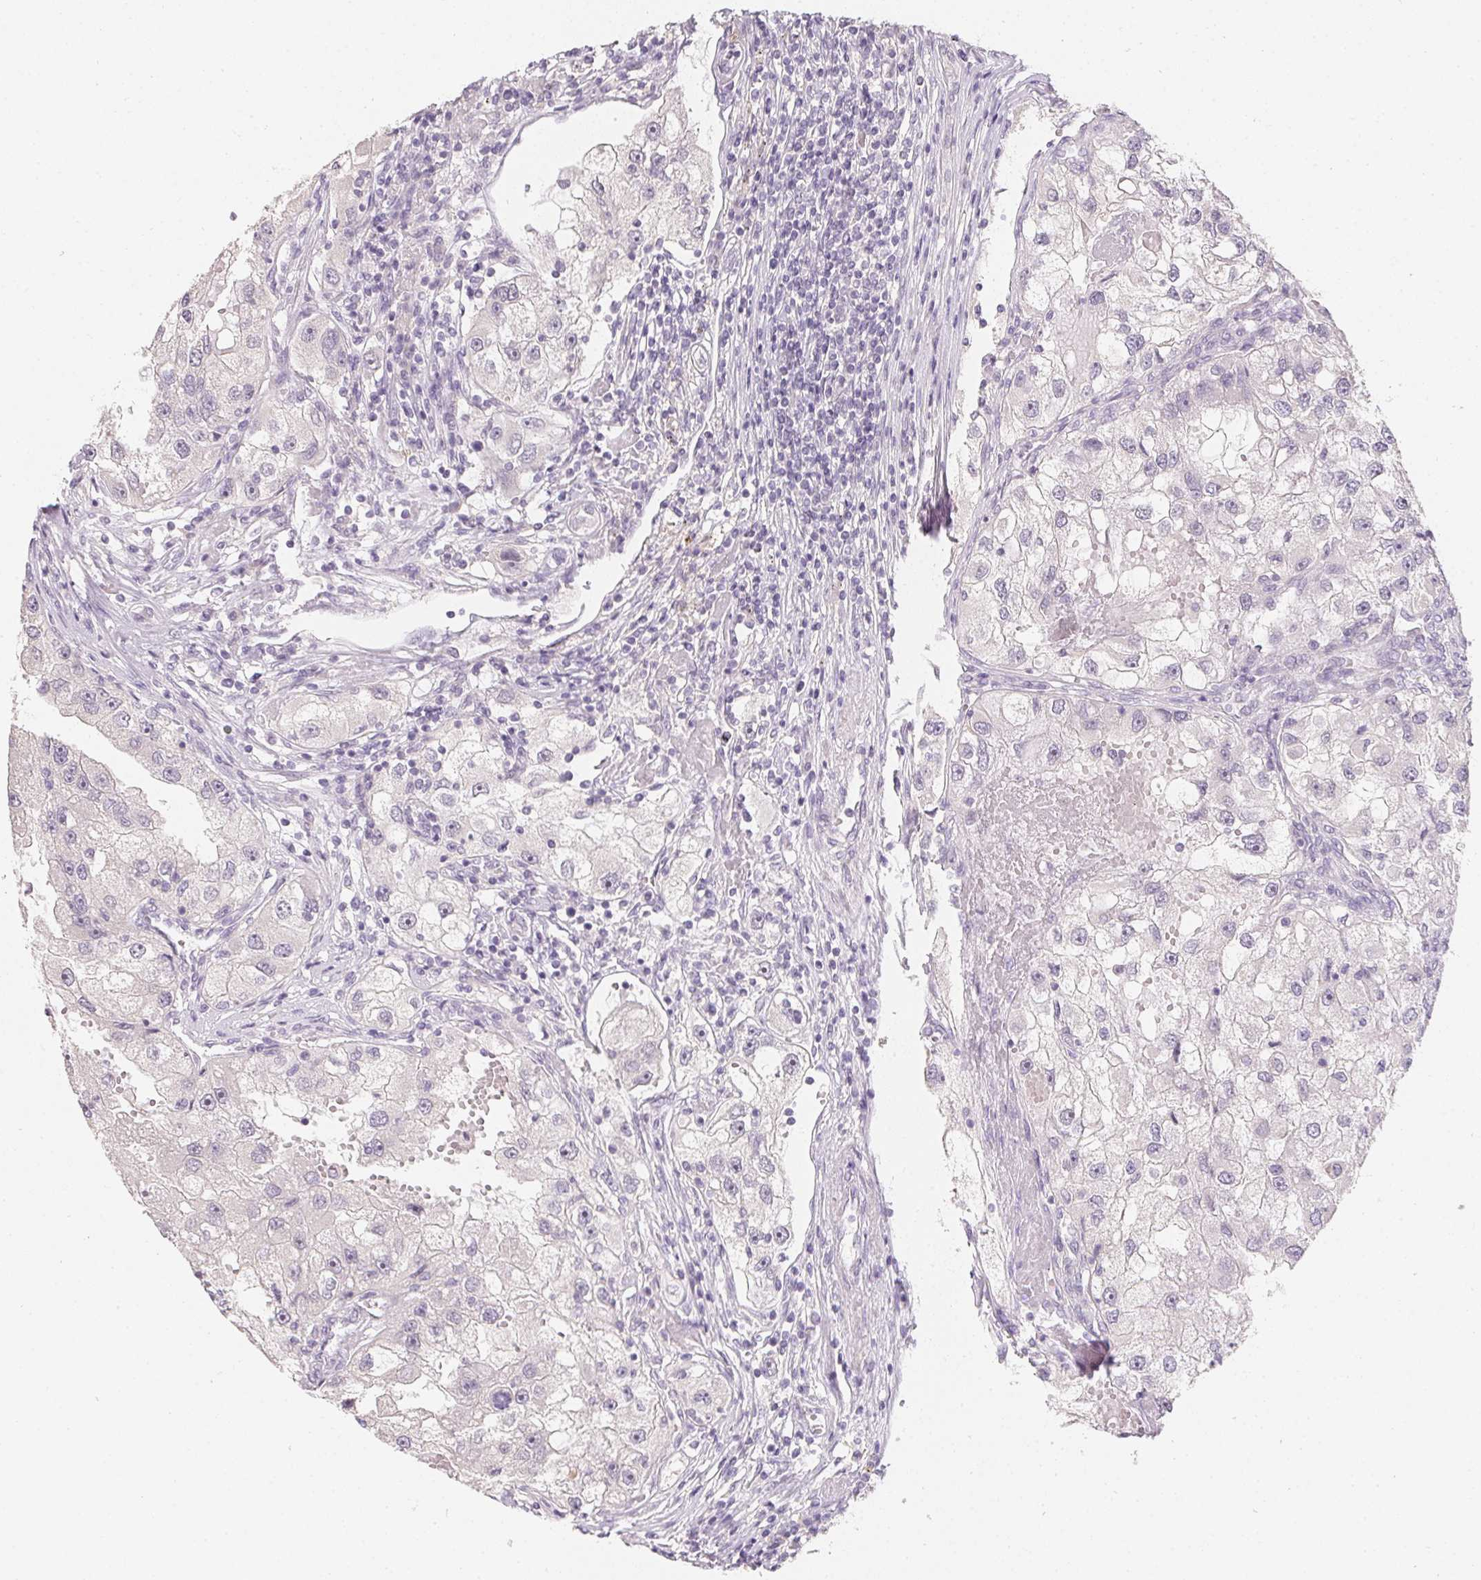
{"staining": {"intensity": "negative", "quantity": "none", "location": "none"}, "tissue": "renal cancer", "cell_type": "Tumor cells", "image_type": "cancer", "snomed": [{"axis": "morphology", "description": "Adenocarcinoma, NOS"}, {"axis": "topography", "description": "Kidney"}], "caption": "The photomicrograph demonstrates no staining of tumor cells in renal adenocarcinoma. (Brightfield microscopy of DAB (3,3'-diaminobenzidine) immunohistochemistry at high magnification).", "gene": "ZBBX", "patient": {"sex": "male", "age": 63}}